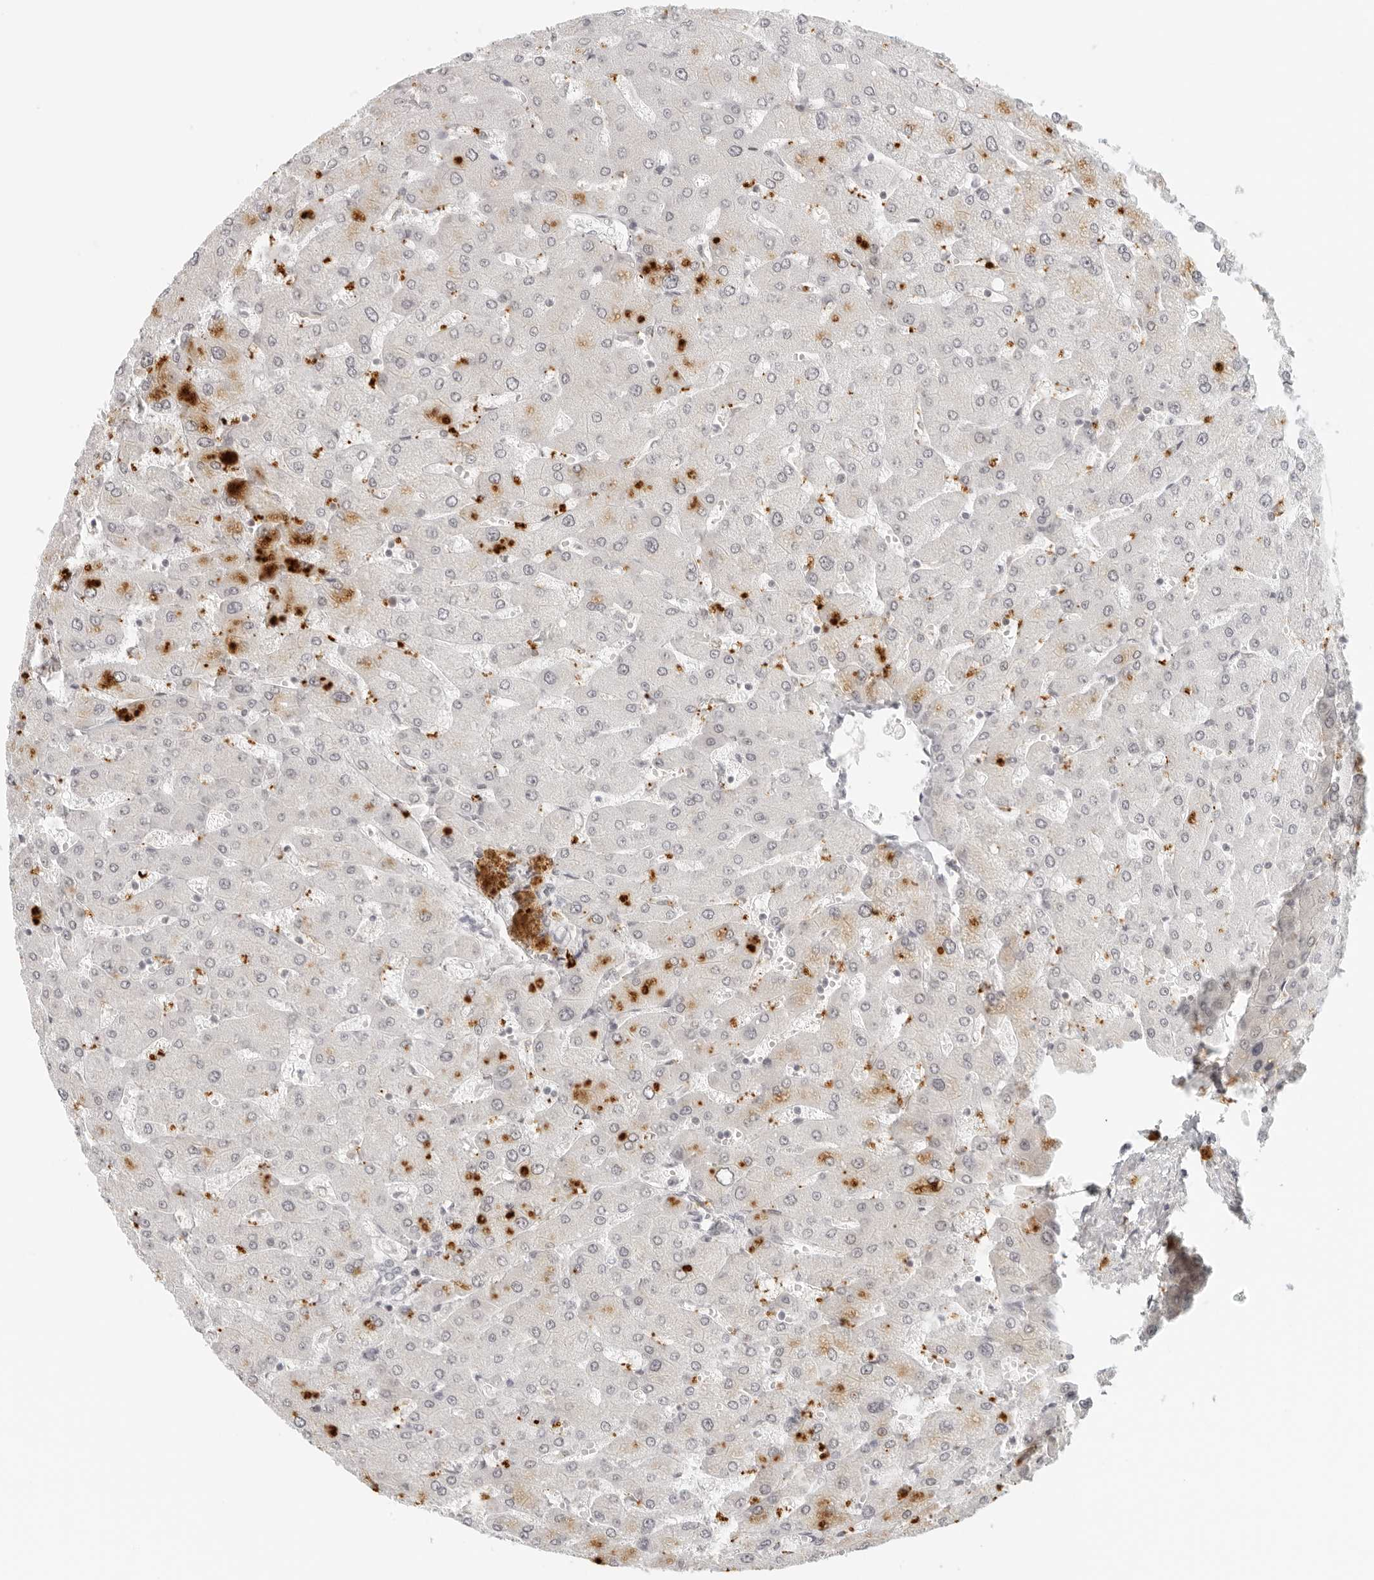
{"staining": {"intensity": "negative", "quantity": "none", "location": "none"}, "tissue": "liver", "cell_type": "Cholangiocytes", "image_type": "normal", "snomed": [{"axis": "morphology", "description": "Normal tissue, NOS"}, {"axis": "topography", "description": "Liver"}], "caption": "Liver stained for a protein using immunohistochemistry (IHC) reveals no expression cholangiocytes.", "gene": "ZNF678", "patient": {"sex": "male", "age": 55}}